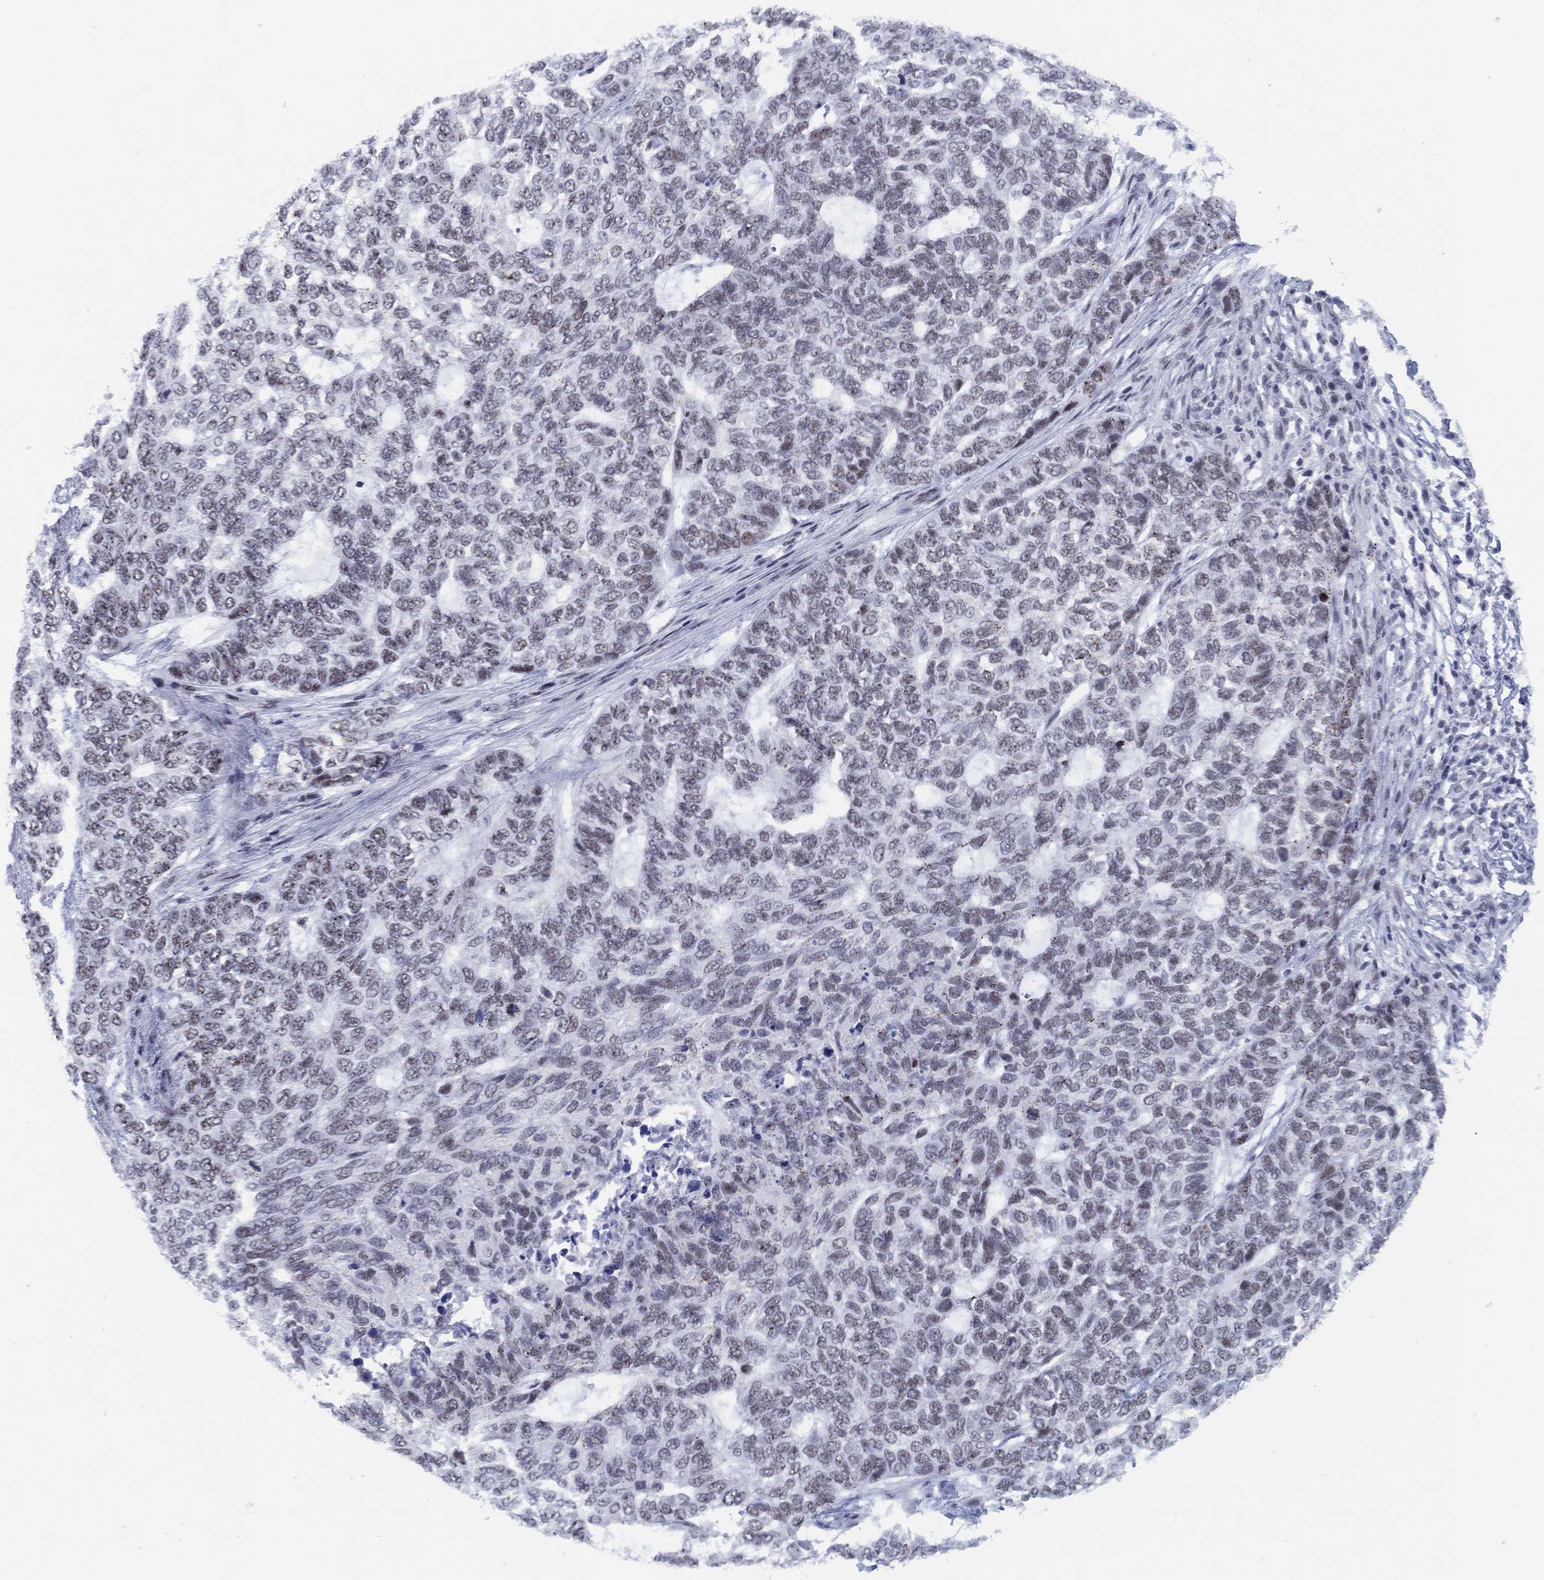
{"staining": {"intensity": "negative", "quantity": "none", "location": "none"}, "tissue": "skin cancer", "cell_type": "Tumor cells", "image_type": "cancer", "snomed": [{"axis": "morphology", "description": "Basal cell carcinoma"}, {"axis": "topography", "description": "Skin"}], "caption": "An image of human skin basal cell carcinoma is negative for staining in tumor cells.", "gene": "CYB561D2", "patient": {"sex": "female", "age": 65}}